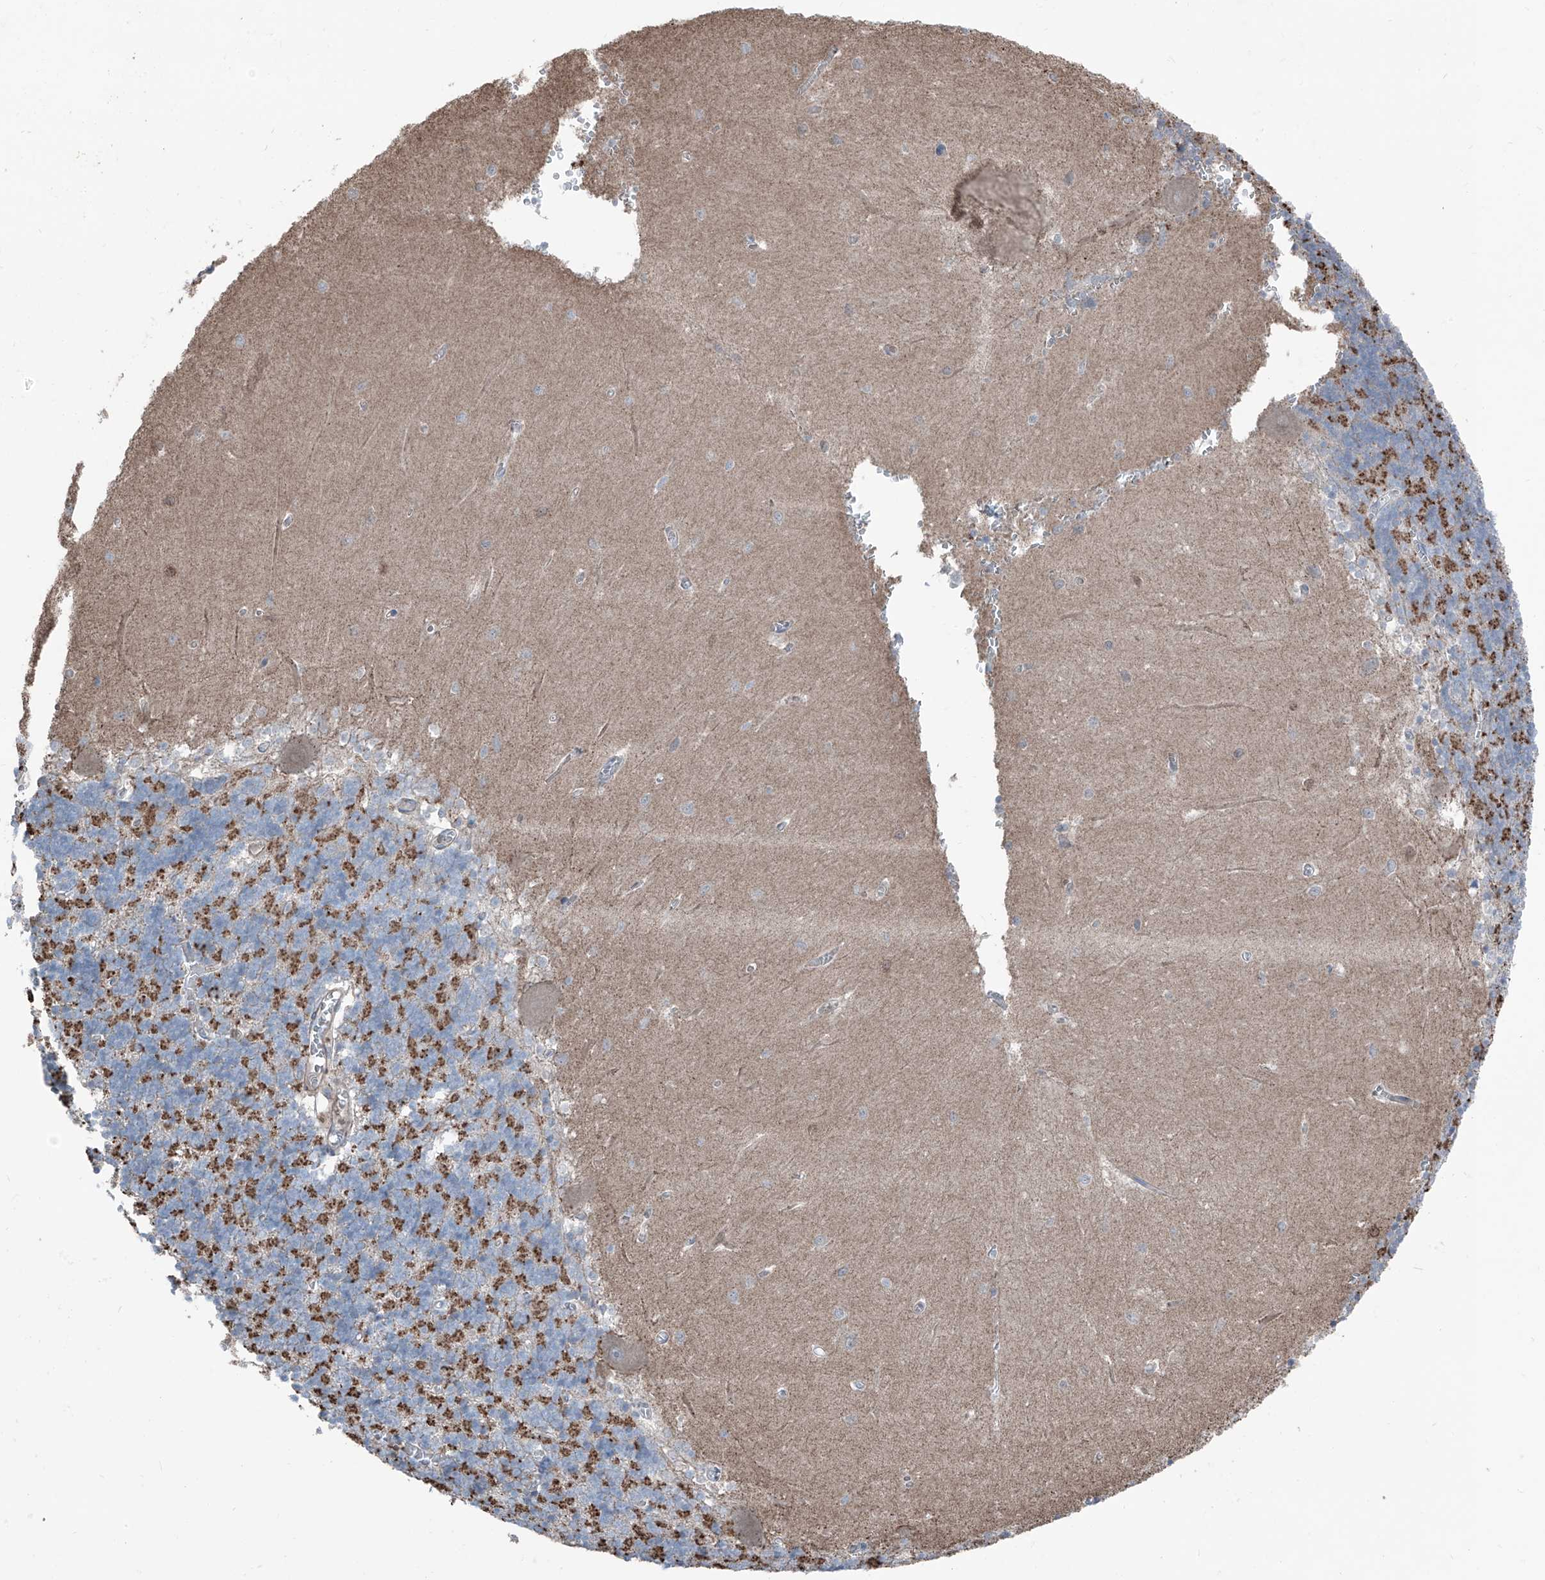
{"staining": {"intensity": "moderate", "quantity": "25%-75%", "location": "cytoplasmic/membranous"}, "tissue": "cerebellum", "cell_type": "Cells in granular layer", "image_type": "normal", "snomed": [{"axis": "morphology", "description": "Normal tissue, NOS"}, {"axis": "topography", "description": "Cerebellum"}], "caption": "Moderate cytoplasmic/membranous positivity is appreciated in approximately 25%-75% of cells in granular layer in benign cerebellum. The protein is stained brown, and the nuclei are stained in blue (DAB (3,3'-diaminobenzidine) IHC with brightfield microscopy, high magnification).", "gene": "HSPB11", "patient": {"sex": "male", "age": 37}}